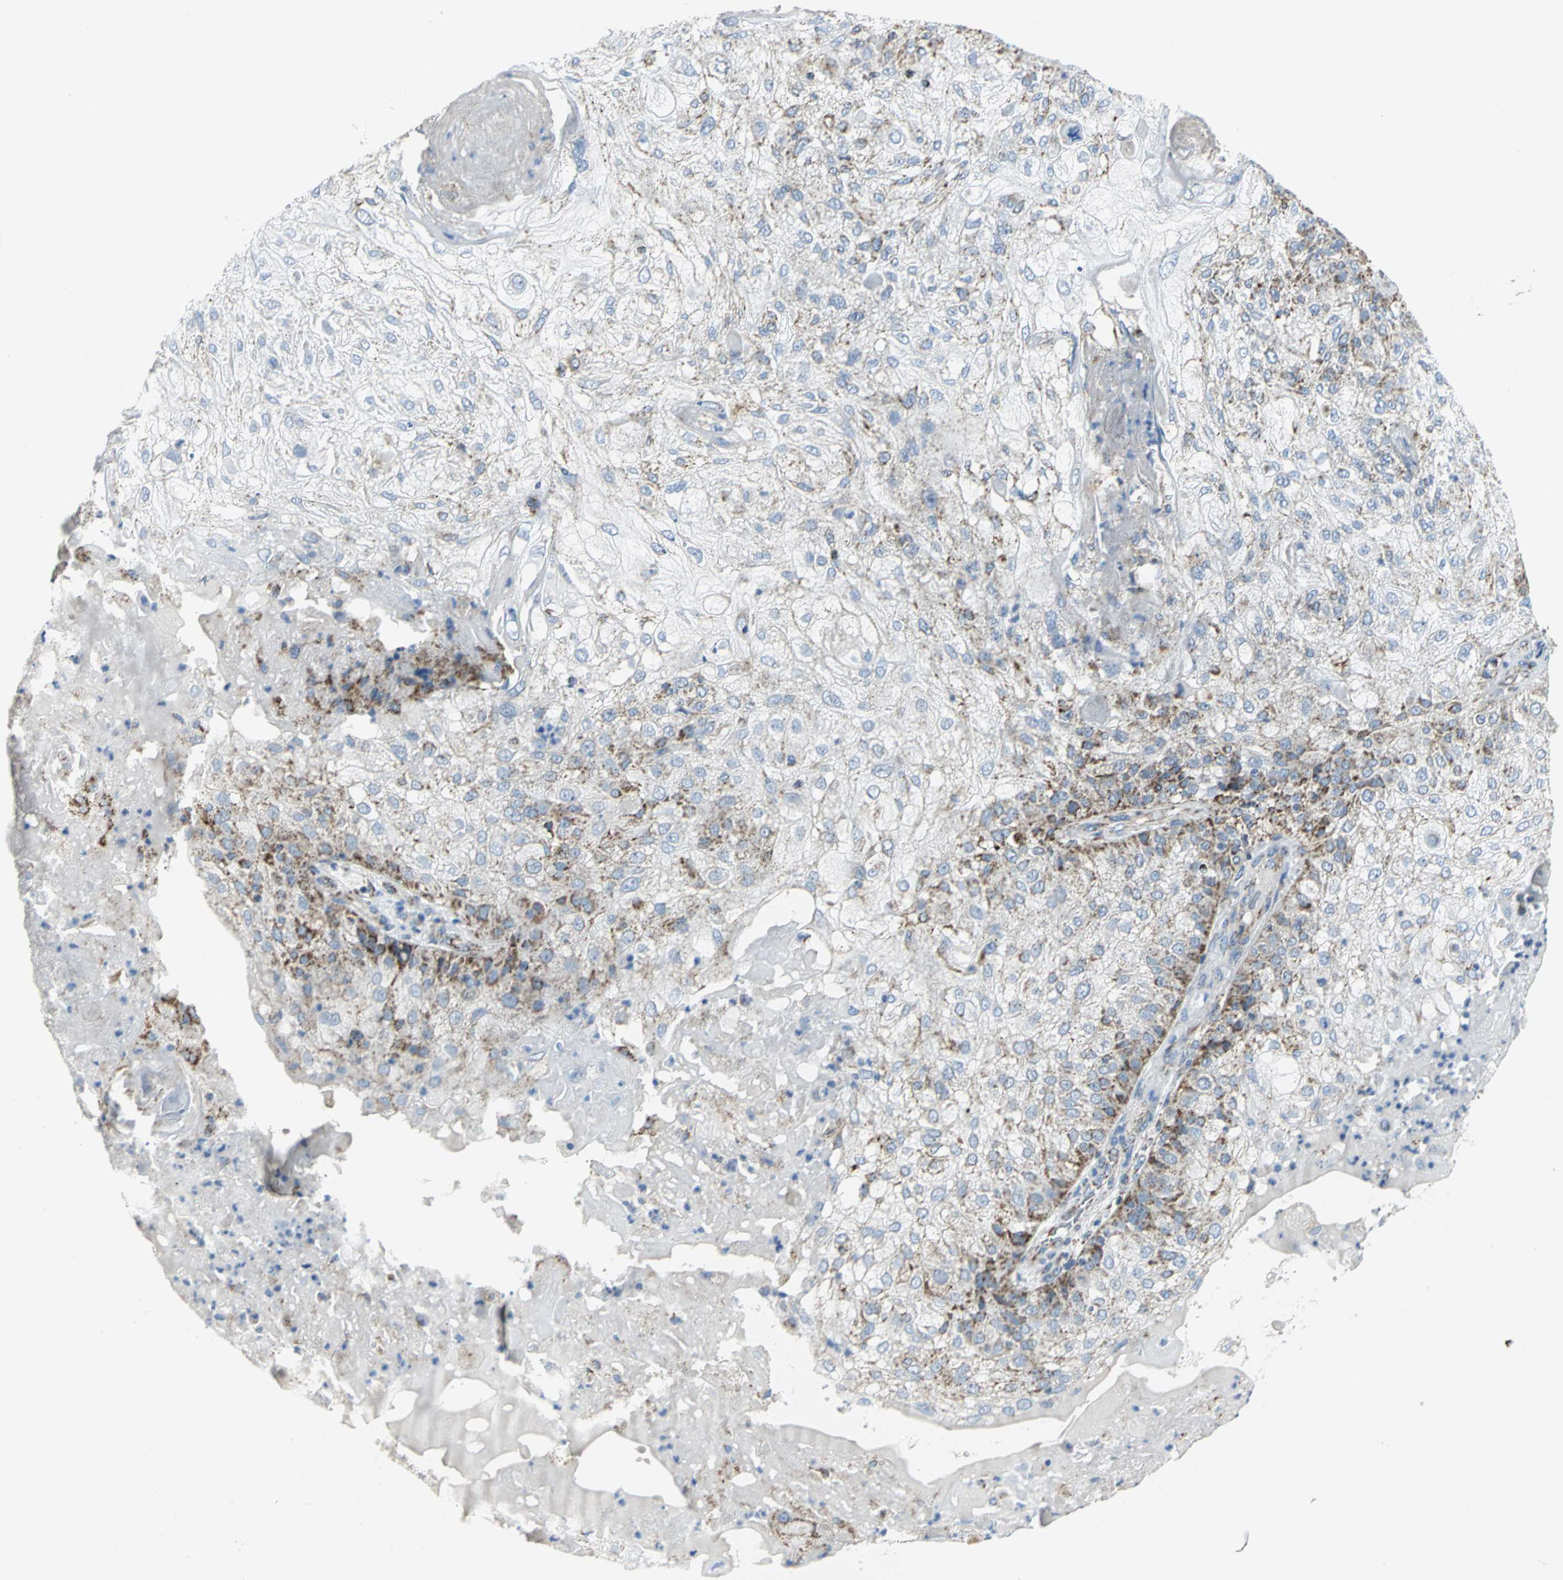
{"staining": {"intensity": "moderate", "quantity": "25%-75%", "location": "cytoplasmic/membranous"}, "tissue": "skin cancer", "cell_type": "Tumor cells", "image_type": "cancer", "snomed": [{"axis": "morphology", "description": "Normal tissue, NOS"}, {"axis": "morphology", "description": "Squamous cell carcinoma, NOS"}, {"axis": "topography", "description": "Skin"}], "caption": "Immunohistochemical staining of skin squamous cell carcinoma shows medium levels of moderate cytoplasmic/membranous expression in about 25%-75% of tumor cells. The protein of interest is stained brown, and the nuclei are stained in blue (DAB (3,3'-diaminobenzidine) IHC with brightfield microscopy, high magnification).", "gene": "NTRK1", "patient": {"sex": "female", "age": 83}}